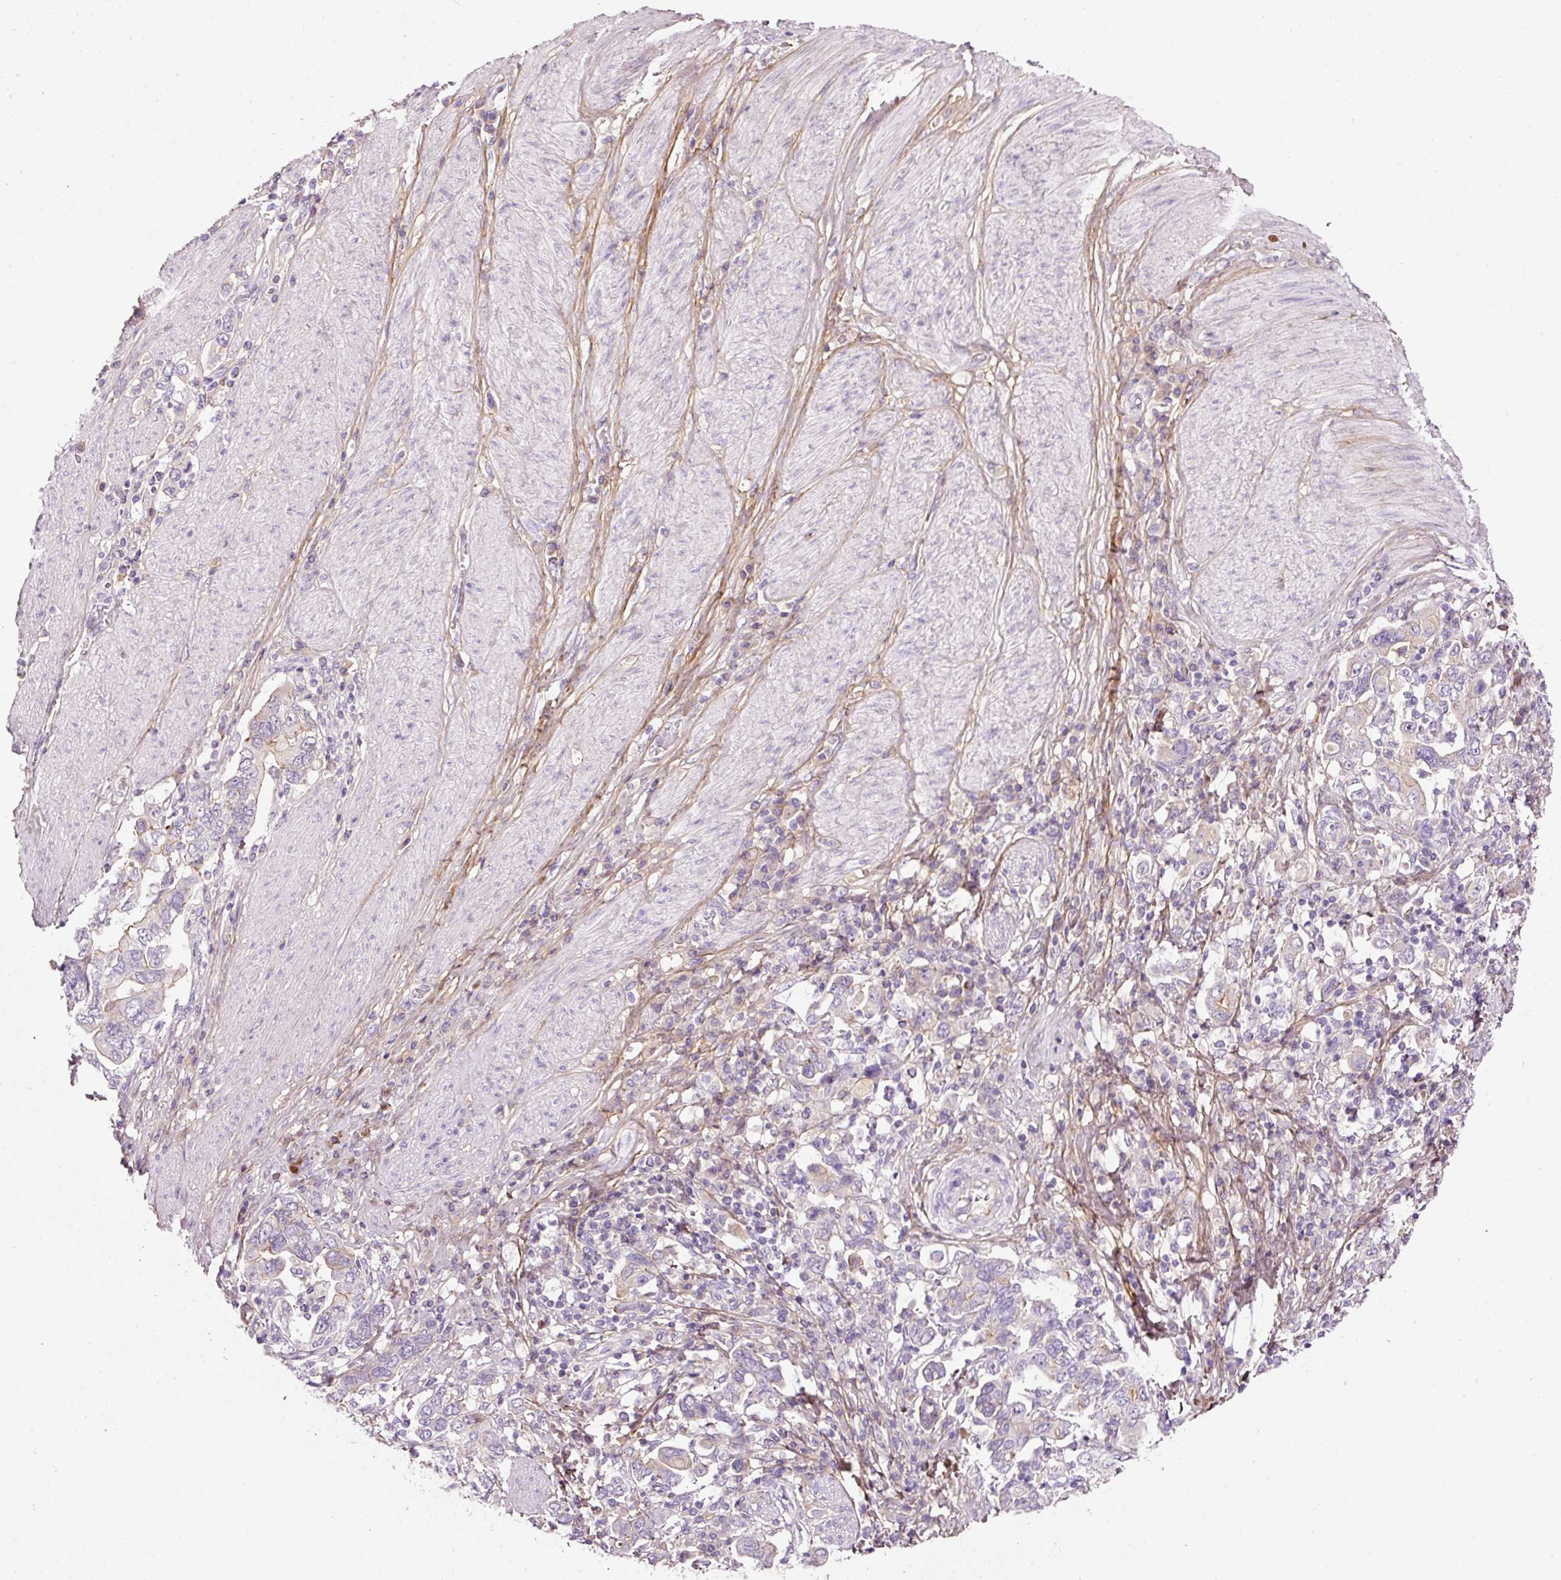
{"staining": {"intensity": "negative", "quantity": "none", "location": "none"}, "tissue": "stomach cancer", "cell_type": "Tumor cells", "image_type": "cancer", "snomed": [{"axis": "morphology", "description": "Adenocarcinoma, NOS"}, {"axis": "topography", "description": "Stomach, upper"}, {"axis": "topography", "description": "Stomach"}], "caption": "Immunohistochemistry (IHC) image of neoplastic tissue: adenocarcinoma (stomach) stained with DAB shows no significant protein expression in tumor cells.", "gene": "SOS2", "patient": {"sex": "male", "age": 62}}